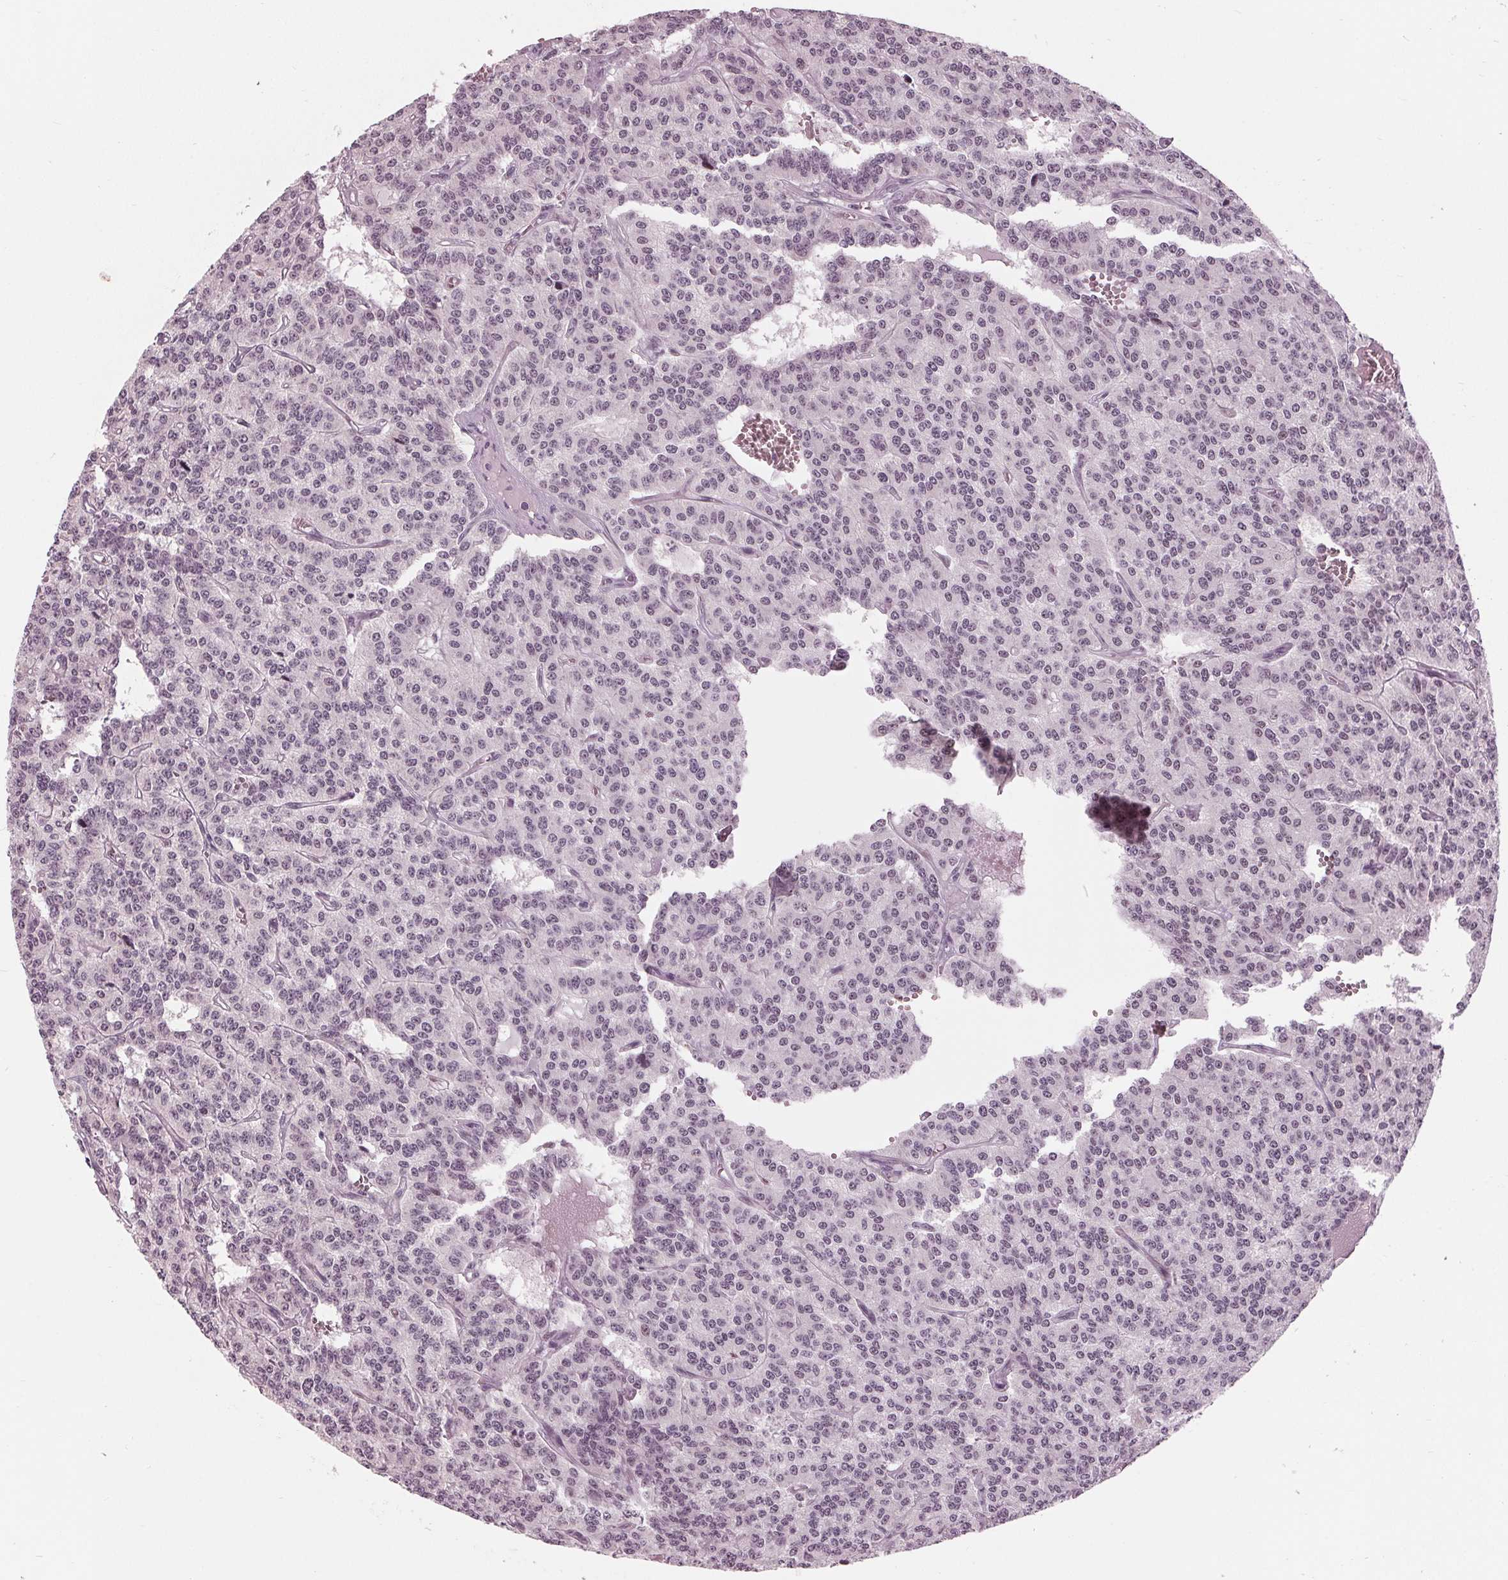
{"staining": {"intensity": "negative", "quantity": "none", "location": "none"}, "tissue": "carcinoid", "cell_type": "Tumor cells", "image_type": "cancer", "snomed": [{"axis": "morphology", "description": "Carcinoid, malignant, NOS"}, {"axis": "topography", "description": "Lung"}], "caption": "A histopathology image of human carcinoid is negative for staining in tumor cells.", "gene": "ADPRHL1", "patient": {"sex": "female", "age": 71}}